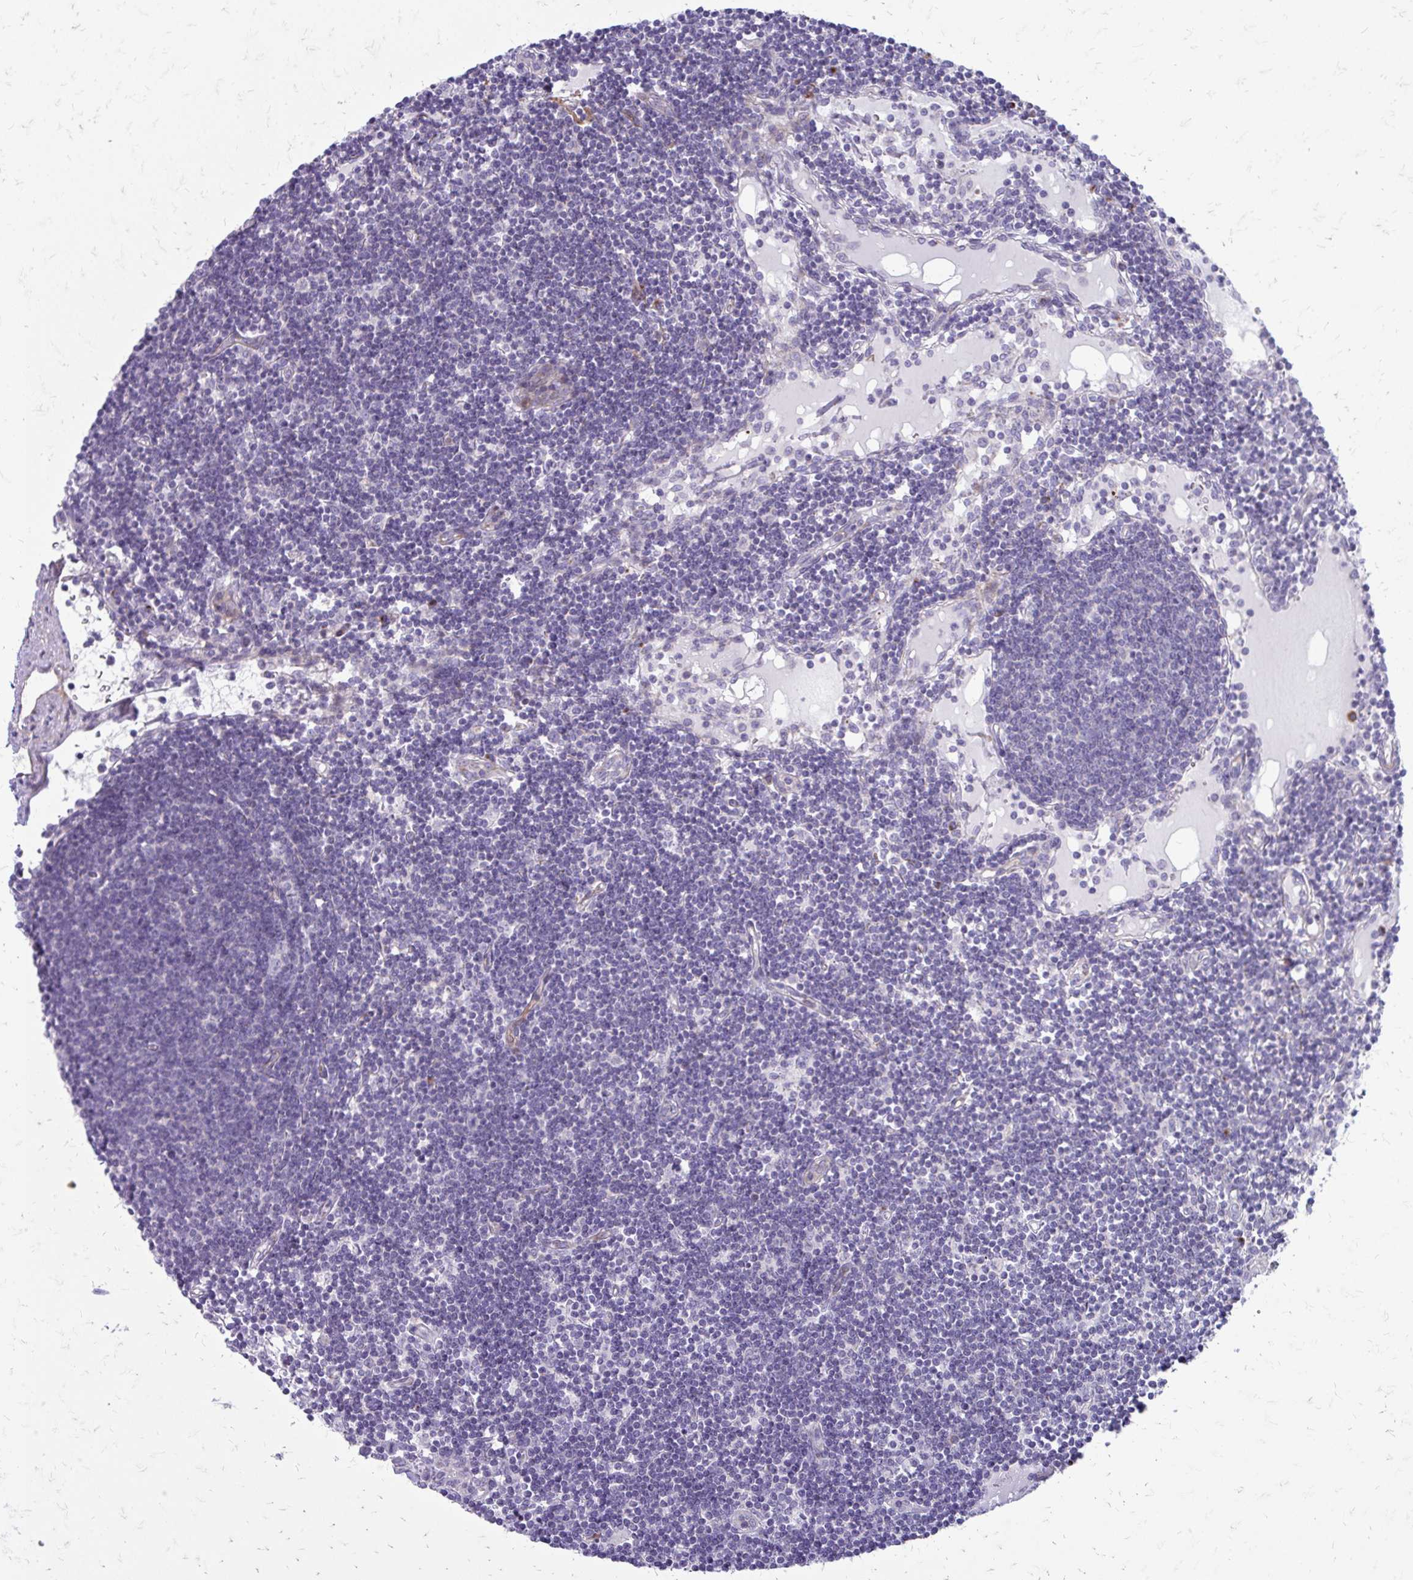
{"staining": {"intensity": "negative", "quantity": "none", "location": "none"}, "tissue": "lymph node", "cell_type": "Germinal center cells", "image_type": "normal", "snomed": [{"axis": "morphology", "description": "Normal tissue, NOS"}, {"axis": "topography", "description": "Lymph node"}], "caption": "DAB immunohistochemical staining of unremarkable lymph node demonstrates no significant staining in germinal center cells. (DAB (3,3'-diaminobenzidine) immunohistochemistry visualized using brightfield microscopy, high magnification).", "gene": "FUNDC2", "patient": {"sex": "female", "age": 65}}